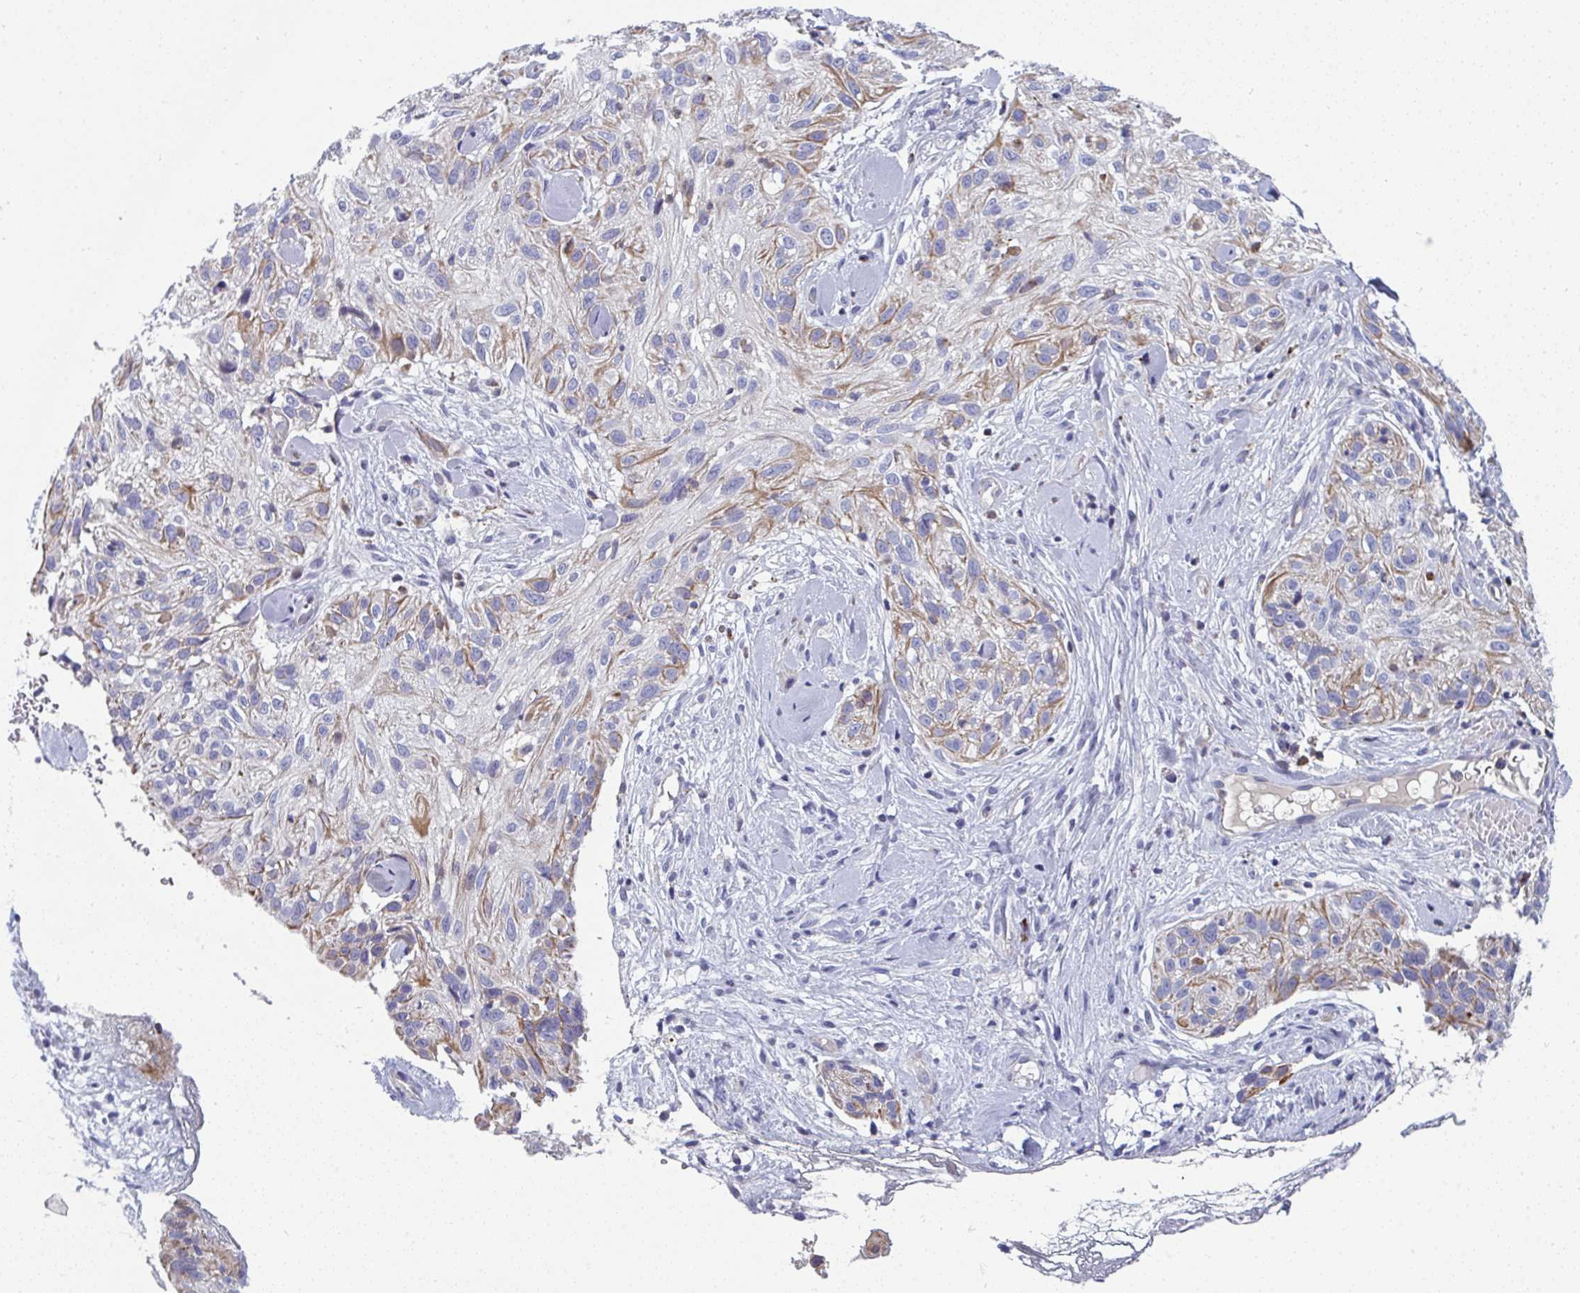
{"staining": {"intensity": "moderate", "quantity": "25%-75%", "location": "cytoplasmic/membranous"}, "tissue": "skin cancer", "cell_type": "Tumor cells", "image_type": "cancer", "snomed": [{"axis": "morphology", "description": "Squamous cell carcinoma, NOS"}, {"axis": "topography", "description": "Skin"}], "caption": "Immunohistochemistry (IHC) micrograph of human squamous cell carcinoma (skin) stained for a protein (brown), which demonstrates medium levels of moderate cytoplasmic/membranous staining in approximately 25%-75% of tumor cells.", "gene": "AOC2", "patient": {"sex": "male", "age": 82}}